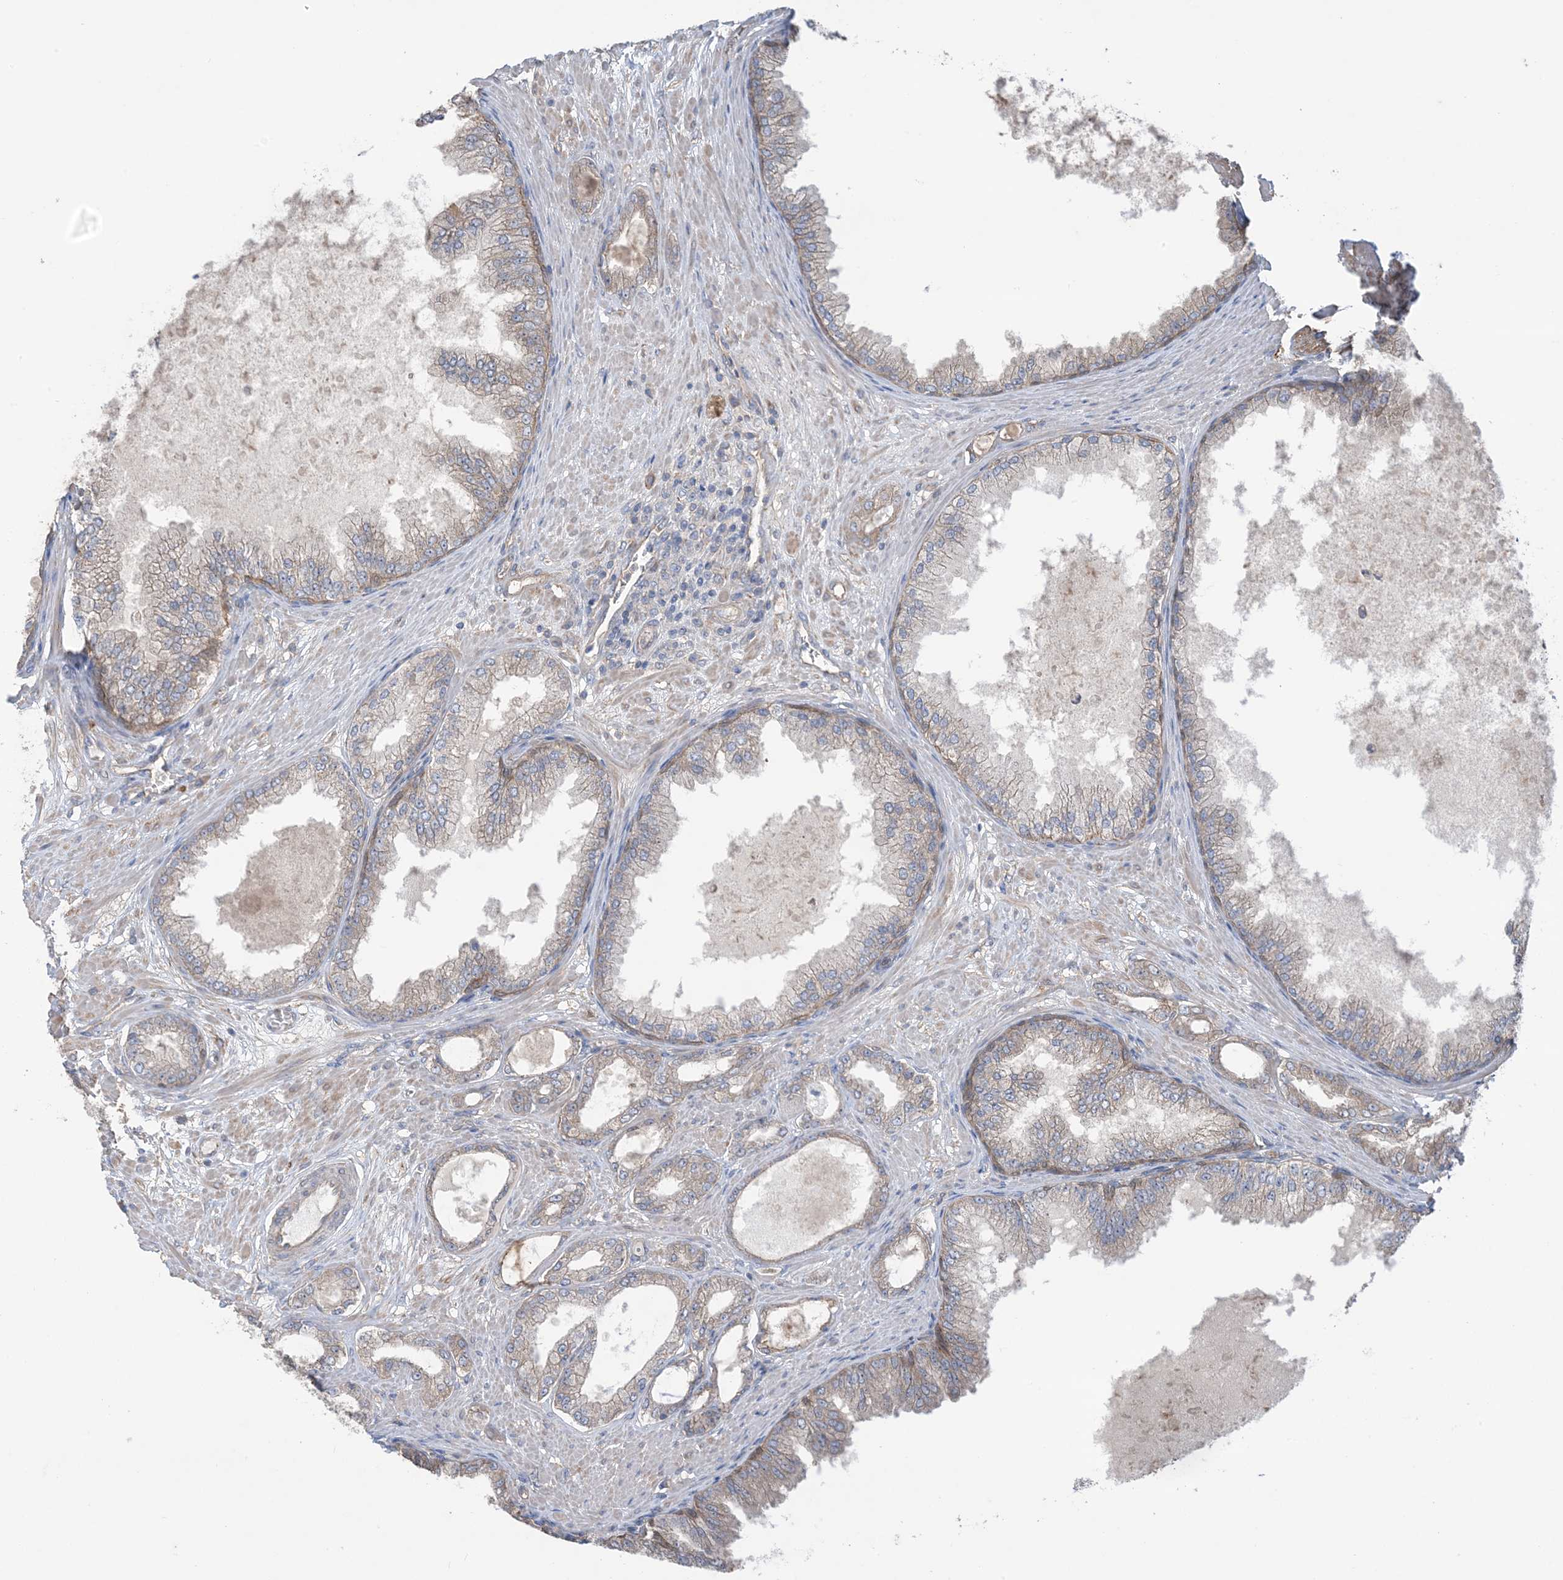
{"staining": {"intensity": "weak", "quantity": "<25%", "location": "cytoplasmic/membranous"}, "tissue": "prostate cancer", "cell_type": "Tumor cells", "image_type": "cancer", "snomed": [{"axis": "morphology", "description": "Adenocarcinoma, Low grade"}, {"axis": "topography", "description": "Prostate"}], "caption": "Immunohistochemistry (IHC) image of prostate adenocarcinoma (low-grade) stained for a protein (brown), which shows no staining in tumor cells.", "gene": "CCNY", "patient": {"sex": "male", "age": 63}}